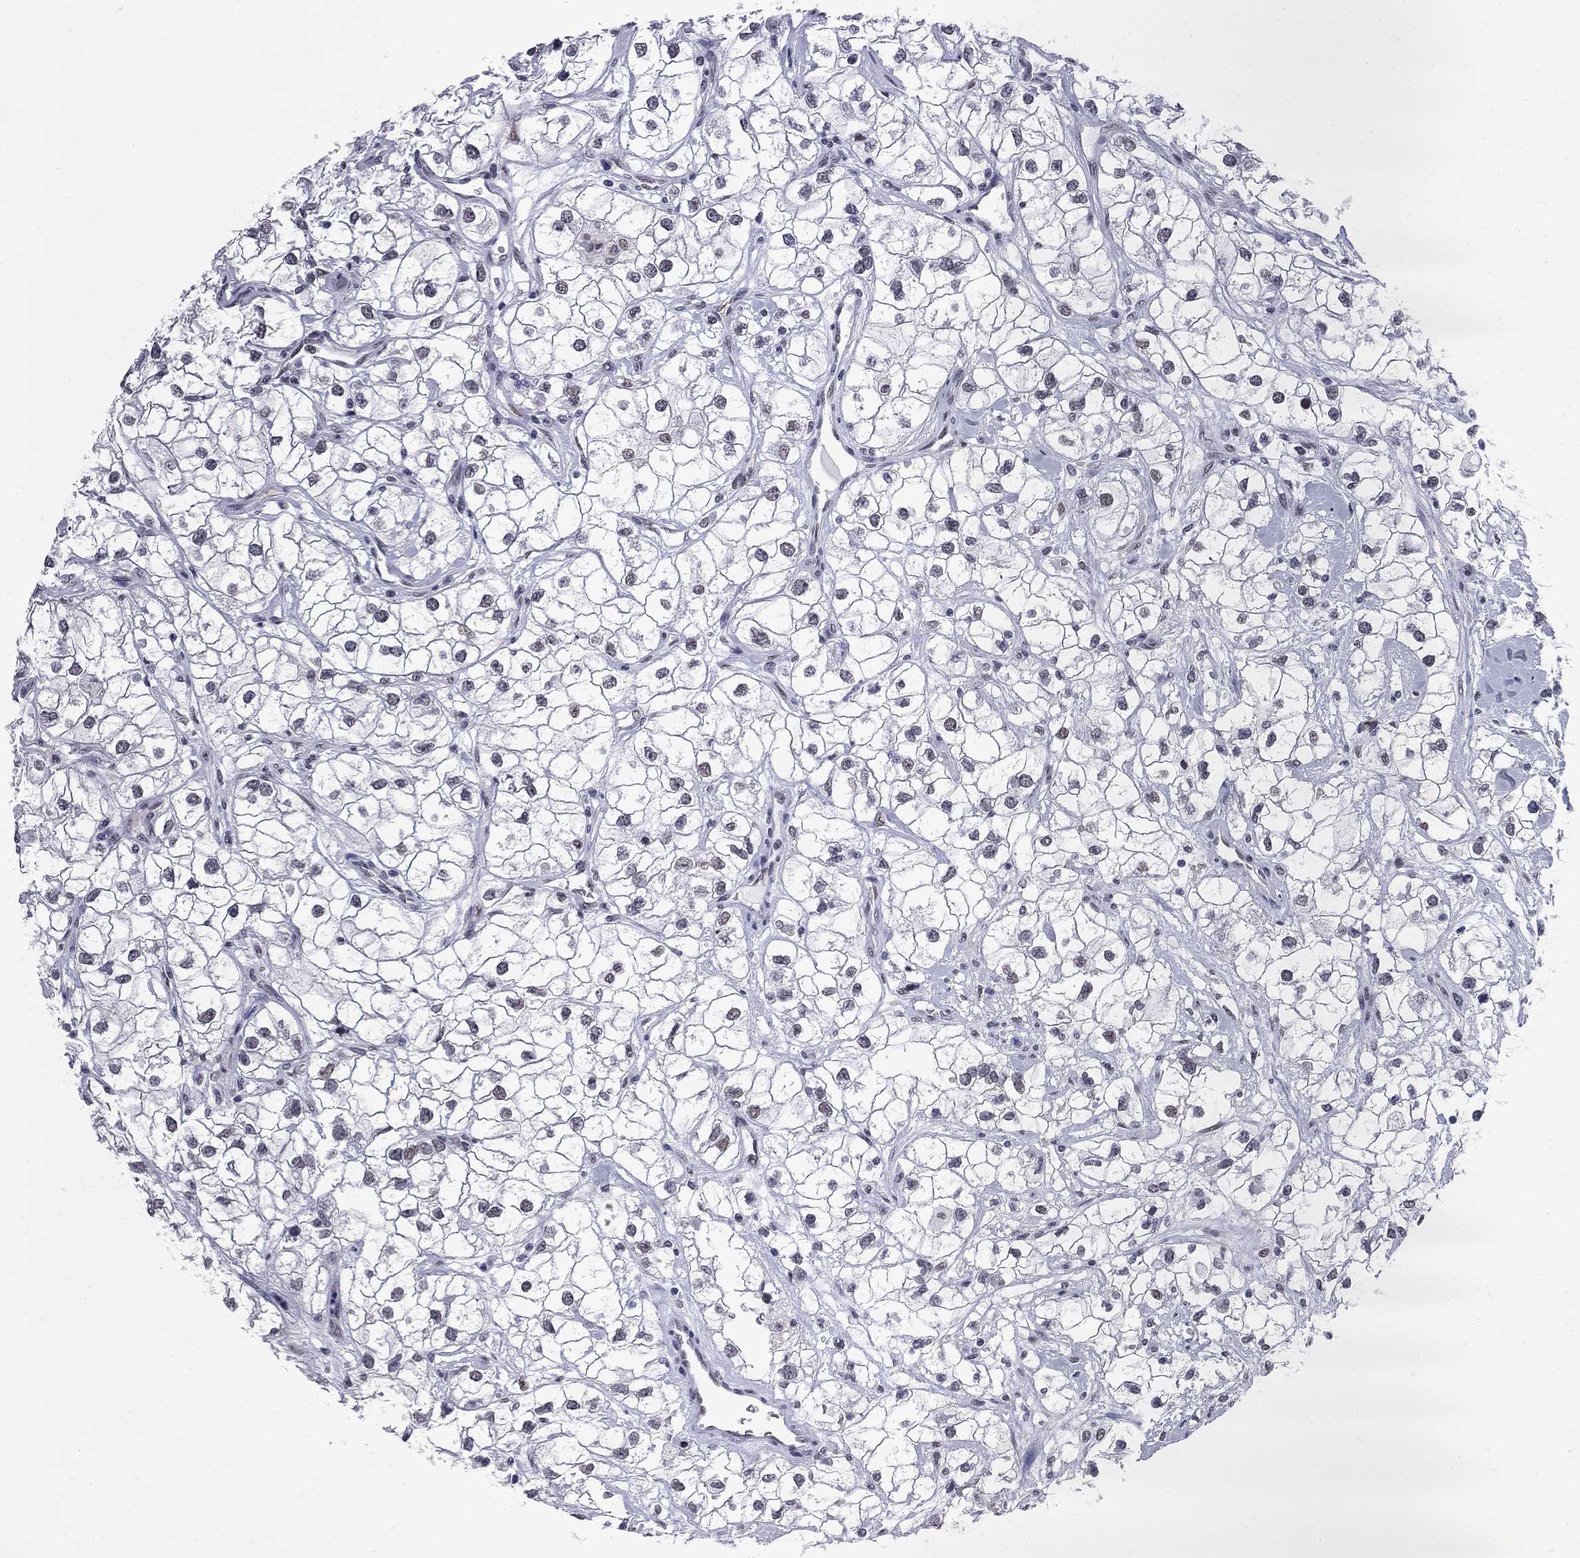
{"staining": {"intensity": "negative", "quantity": "none", "location": "none"}, "tissue": "renal cancer", "cell_type": "Tumor cells", "image_type": "cancer", "snomed": [{"axis": "morphology", "description": "Adenocarcinoma, NOS"}, {"axis": "topography", "description": "Kidney"}], "caption": "This histopathology image is of renal adenocarcinoma stained with IHC to label a protein in brown with the nuclei are counter-stained blue. There is no expression in tumor cells. (Brightfield microscopy of DAB (3,3'-diaminobenzidine) immunohistochemistry at high magnification).", "gene": "ZBTB47", "patient": {"sex": "male", "age": 59}}